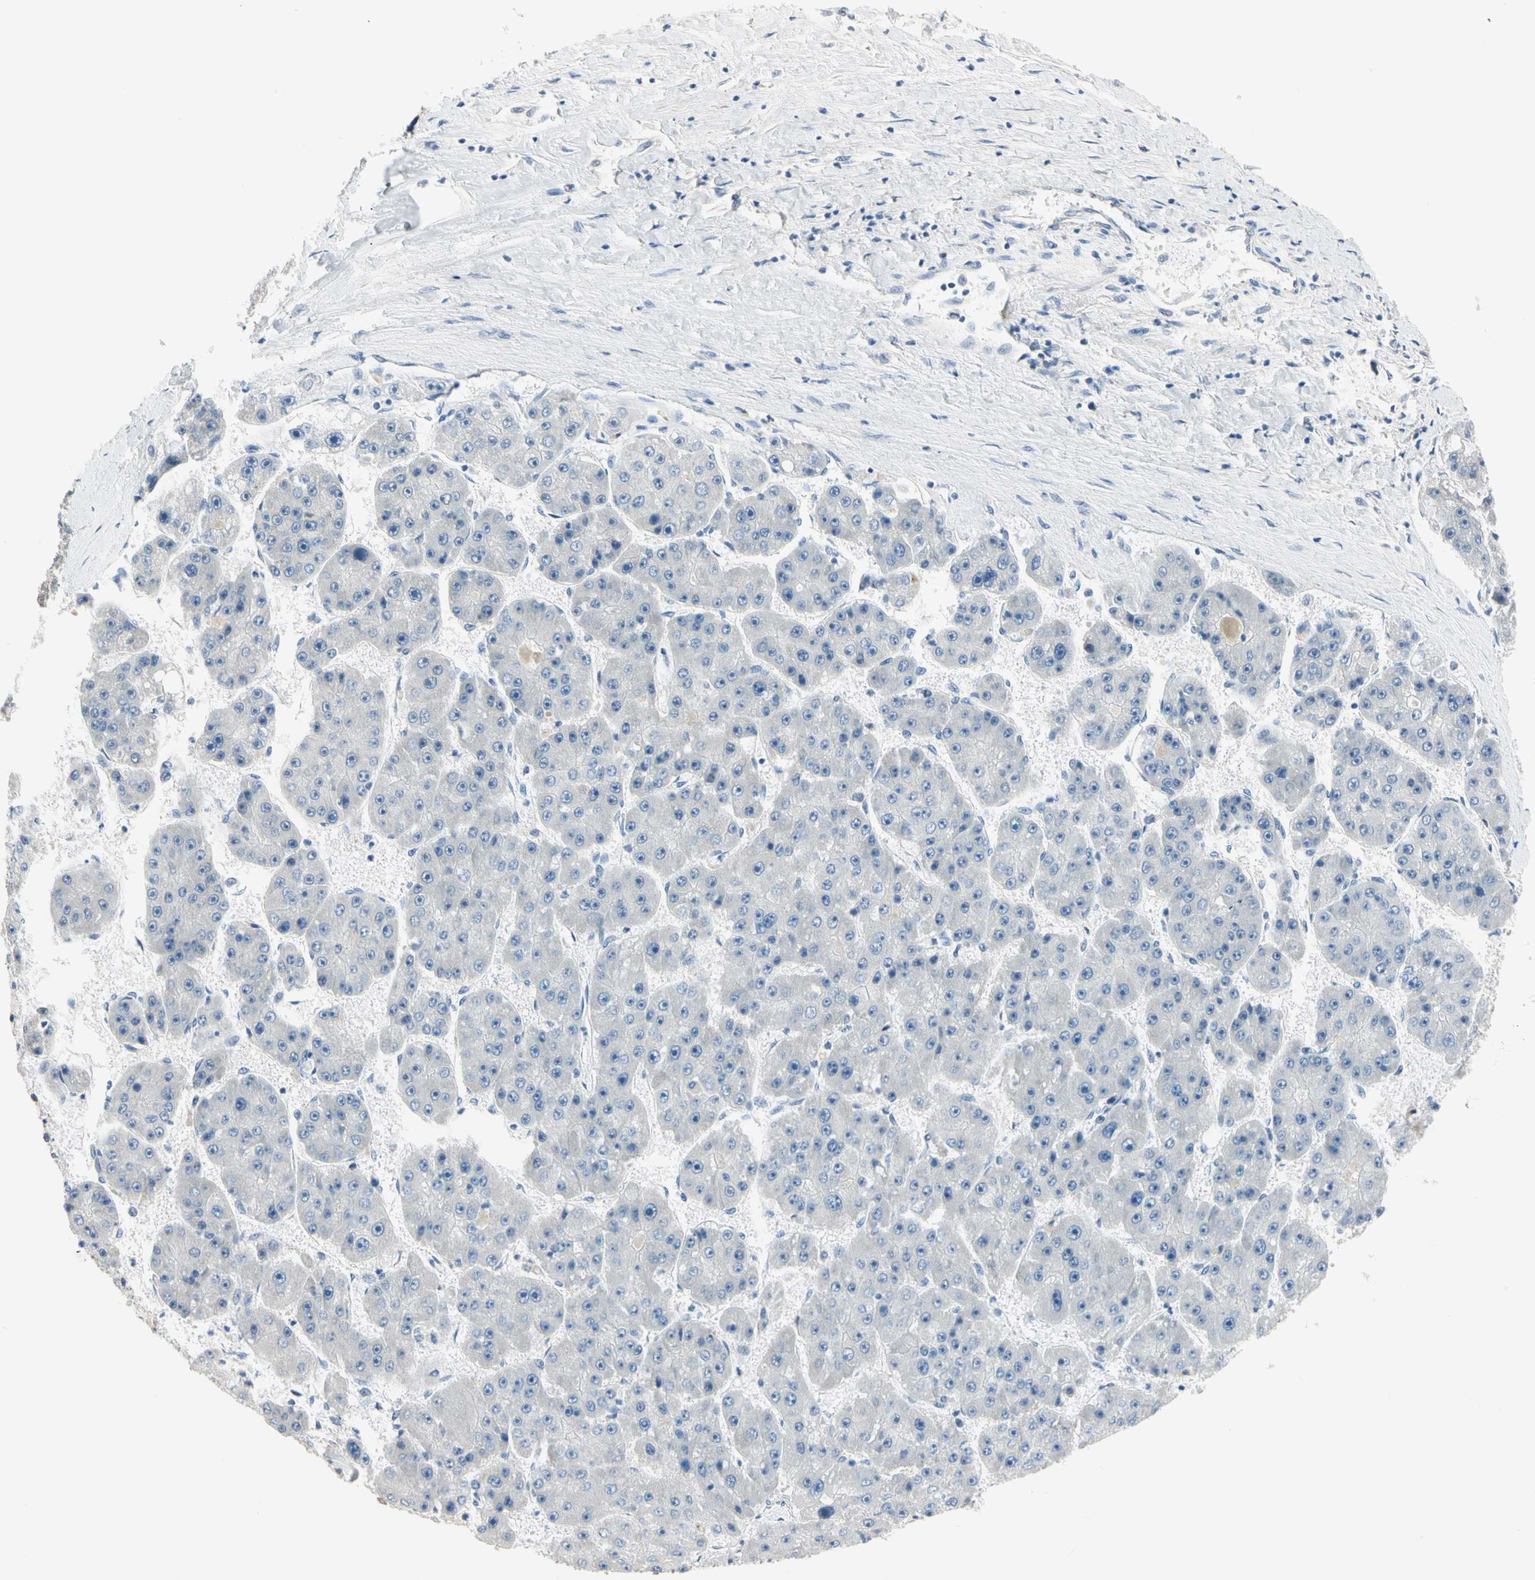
{"staining": {"intensity": "negative", "quantity": "none", "location": "none"}, "tissue": "liver cancer", "cell_type": "Tumor cells", "image_type": "cancer", "snomed": [{"axis": "morphology", "description": "Carcinoma, Hepatocellular, NOS"}, {"axis": "topography", "description": "Liver"}], "caption": "High power microscopy photomicrograph of an immunohistochemistry (IHC) photomicrograph of liver hepatocellular carcinoma, revealing no significant expression in tumor cells. The staining was performed using DAB to visualize the protein expression in brown, while the nuclei were stained in blue with hematoxylin (Magnification: 20x).", "gene": "GPR153", "patient": {"sex": "female", "age": 61}}